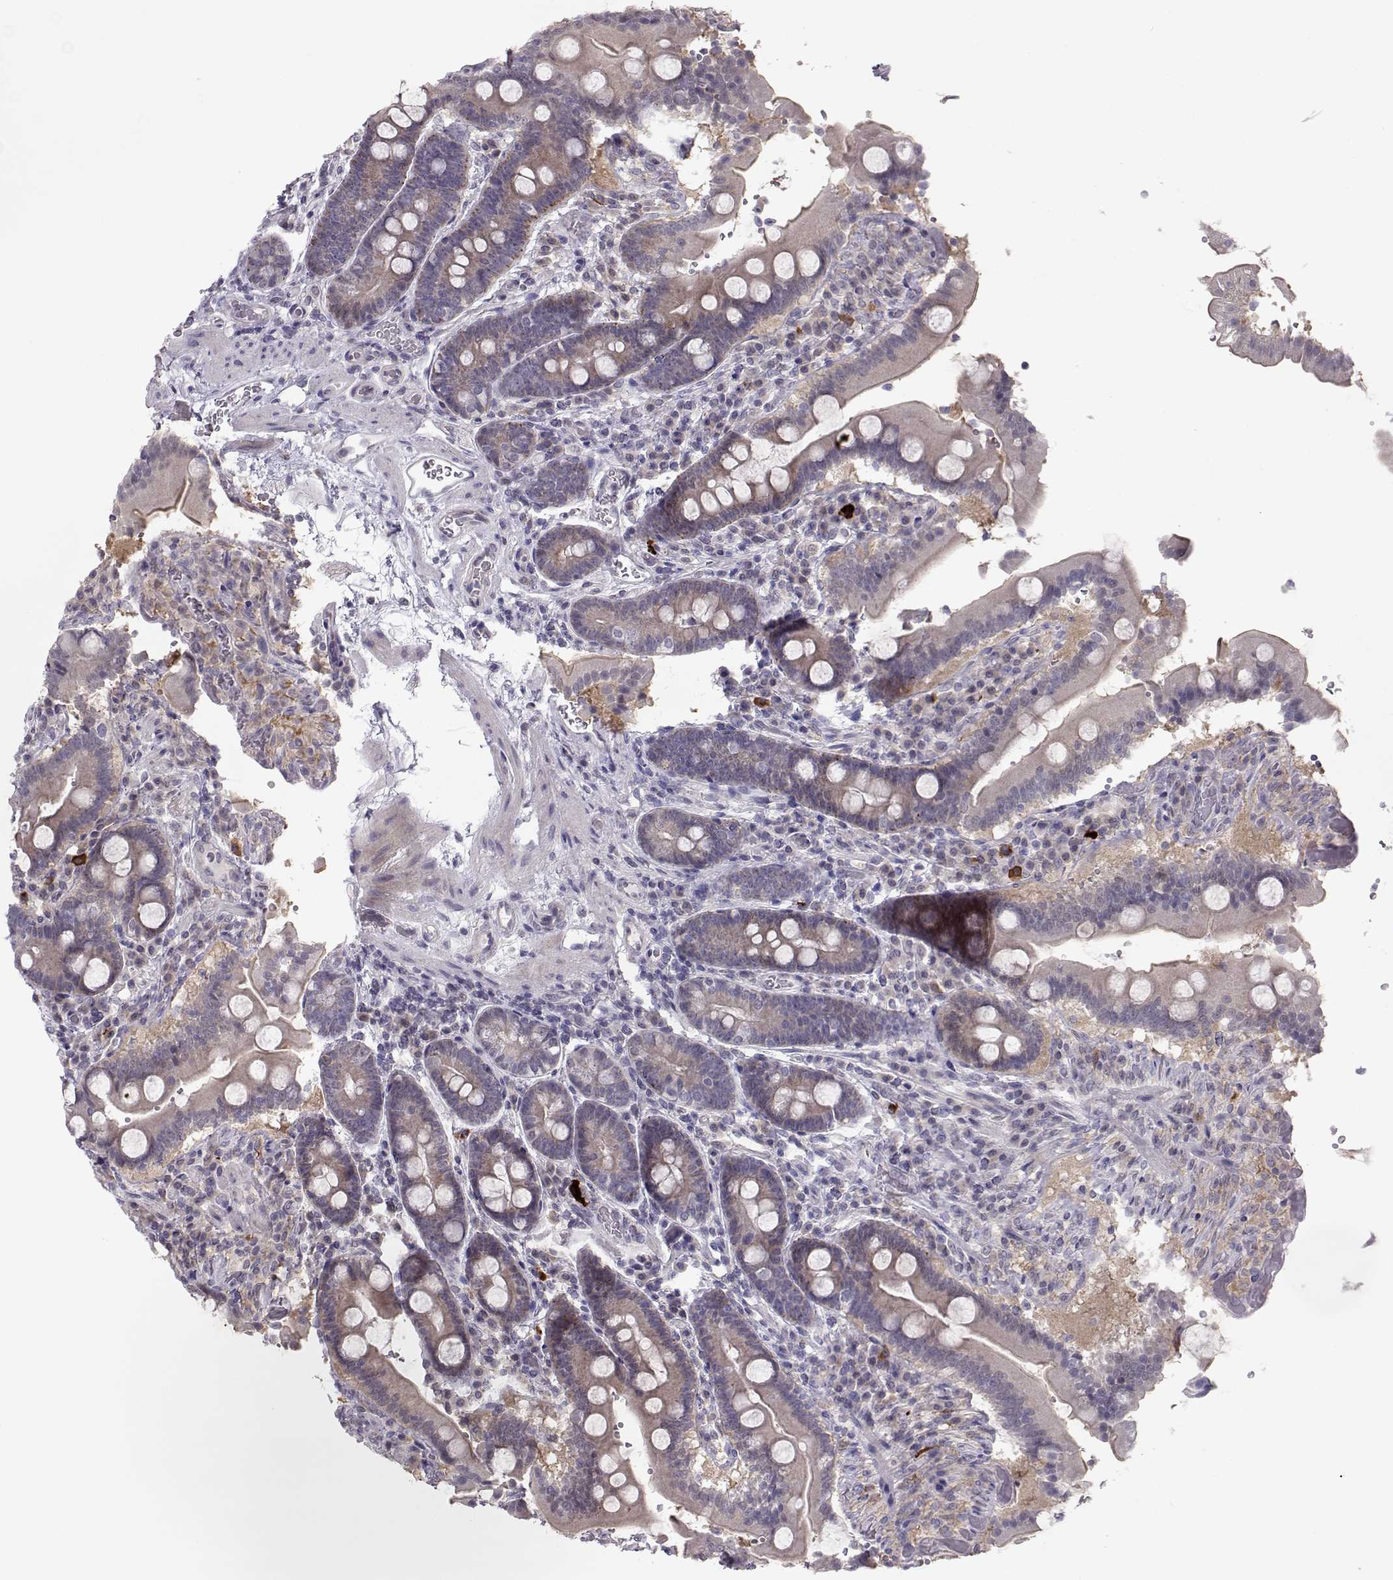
{"staining": {"intensity": "negative", "quantity": "none", "location": "none"}, "tissue": "duodenum", "cell_type": "Glandular cells", "image_type": "normal", "snomed": [{"axis": "morphology", "description": "Normal tissue, NOS"}, {"axis": "topography", "description": "Duodenum"}], "caption": "Glandular cells are negative for brown protein staining in unremarkable duodenum.", "gene": "NPVF", "patient": {"sex": "female", "age": 62}}